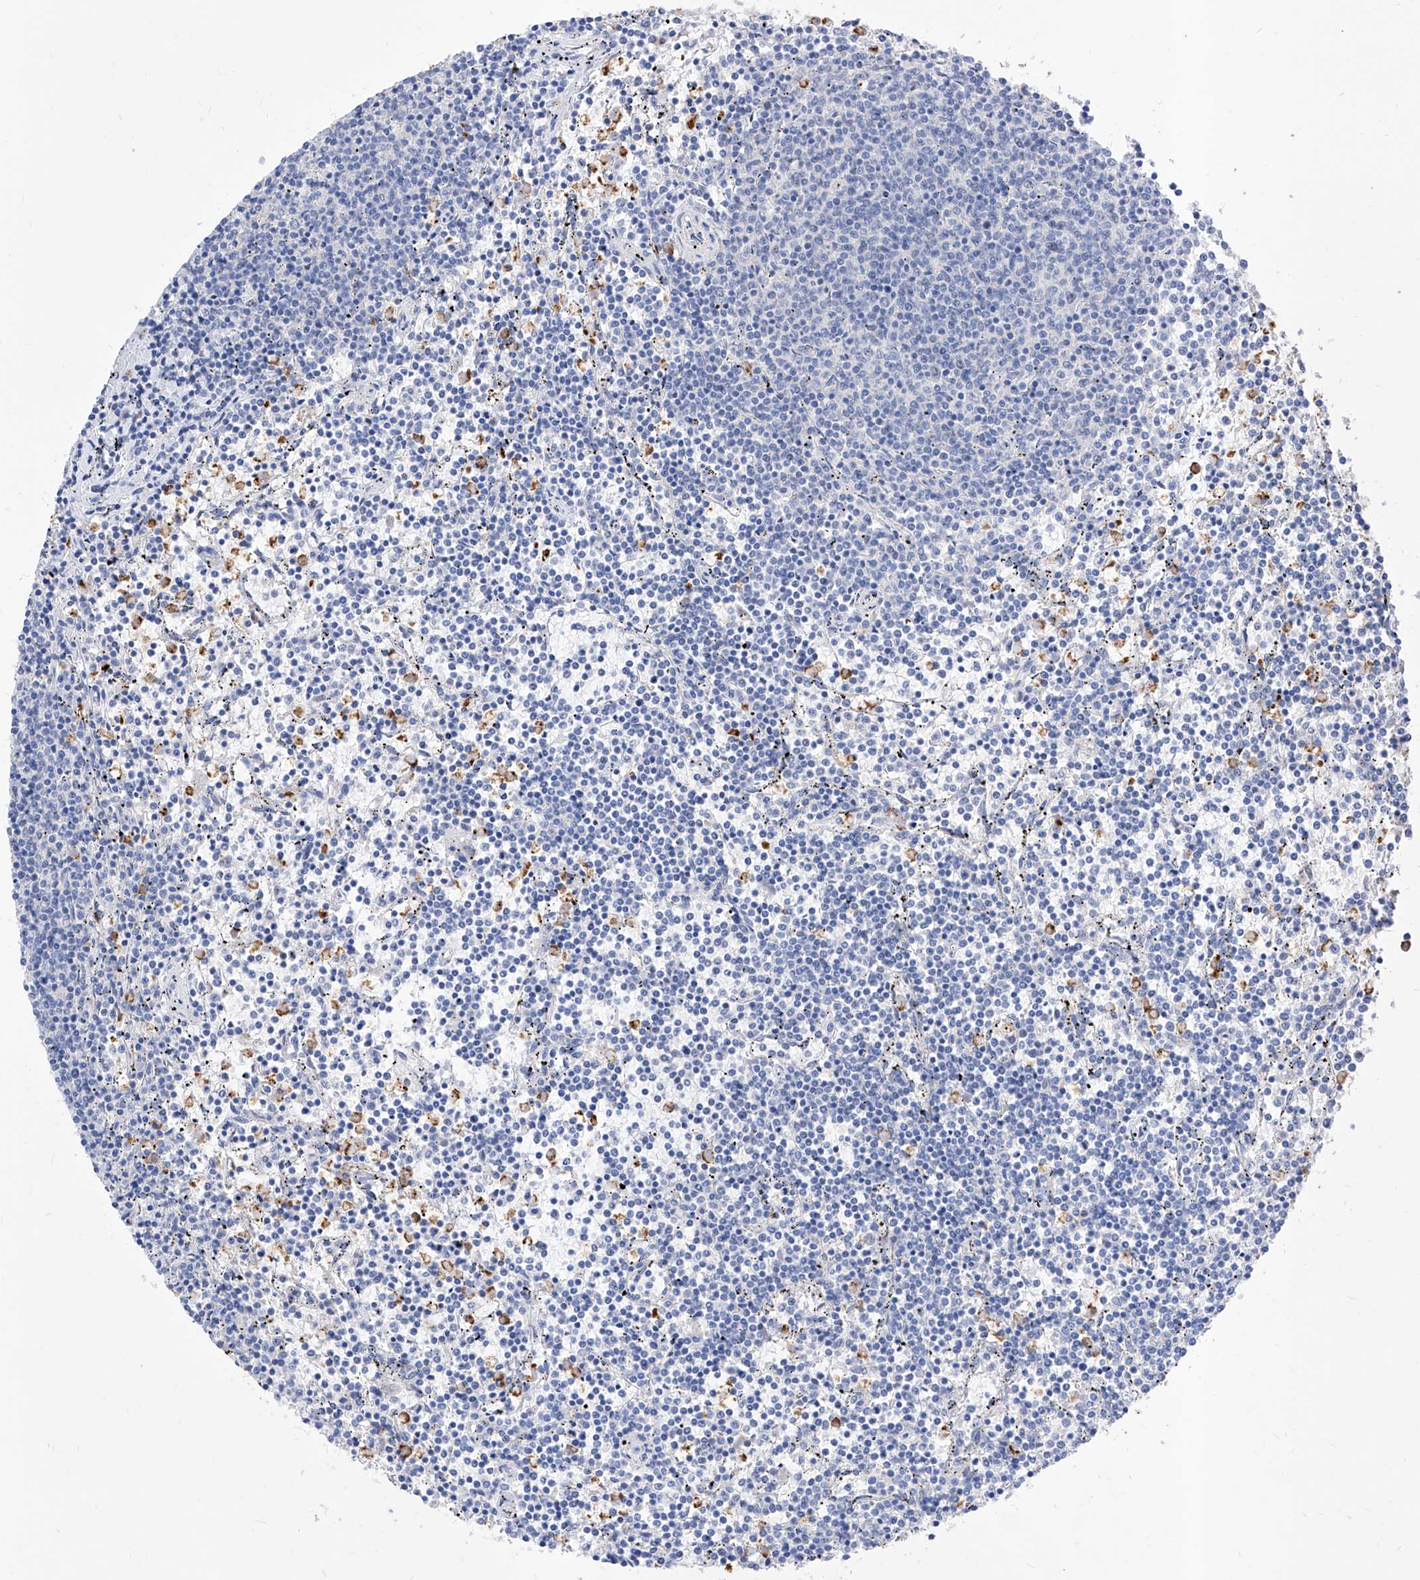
{"staining": {"intensity": "negative", "quantity": "none", "location": "none"}, "tissue": "lymphoma", "cell_type": "Tumor cells", "image_type": "cancer", "snomed": [{"axis": "morphology", "description": "Malignant lymphoma, non-Hodgkin's type, Low grade"}, {"axis": "topography", "description": "Spleen"}], "caption": "Histopathology image shows no protein expression in tumor cells of low-grade malignant lymphoma, non-Hodgkin's type tissue.", "gene": "VAX1", "patient": {"sex": "female", "age": 50}}